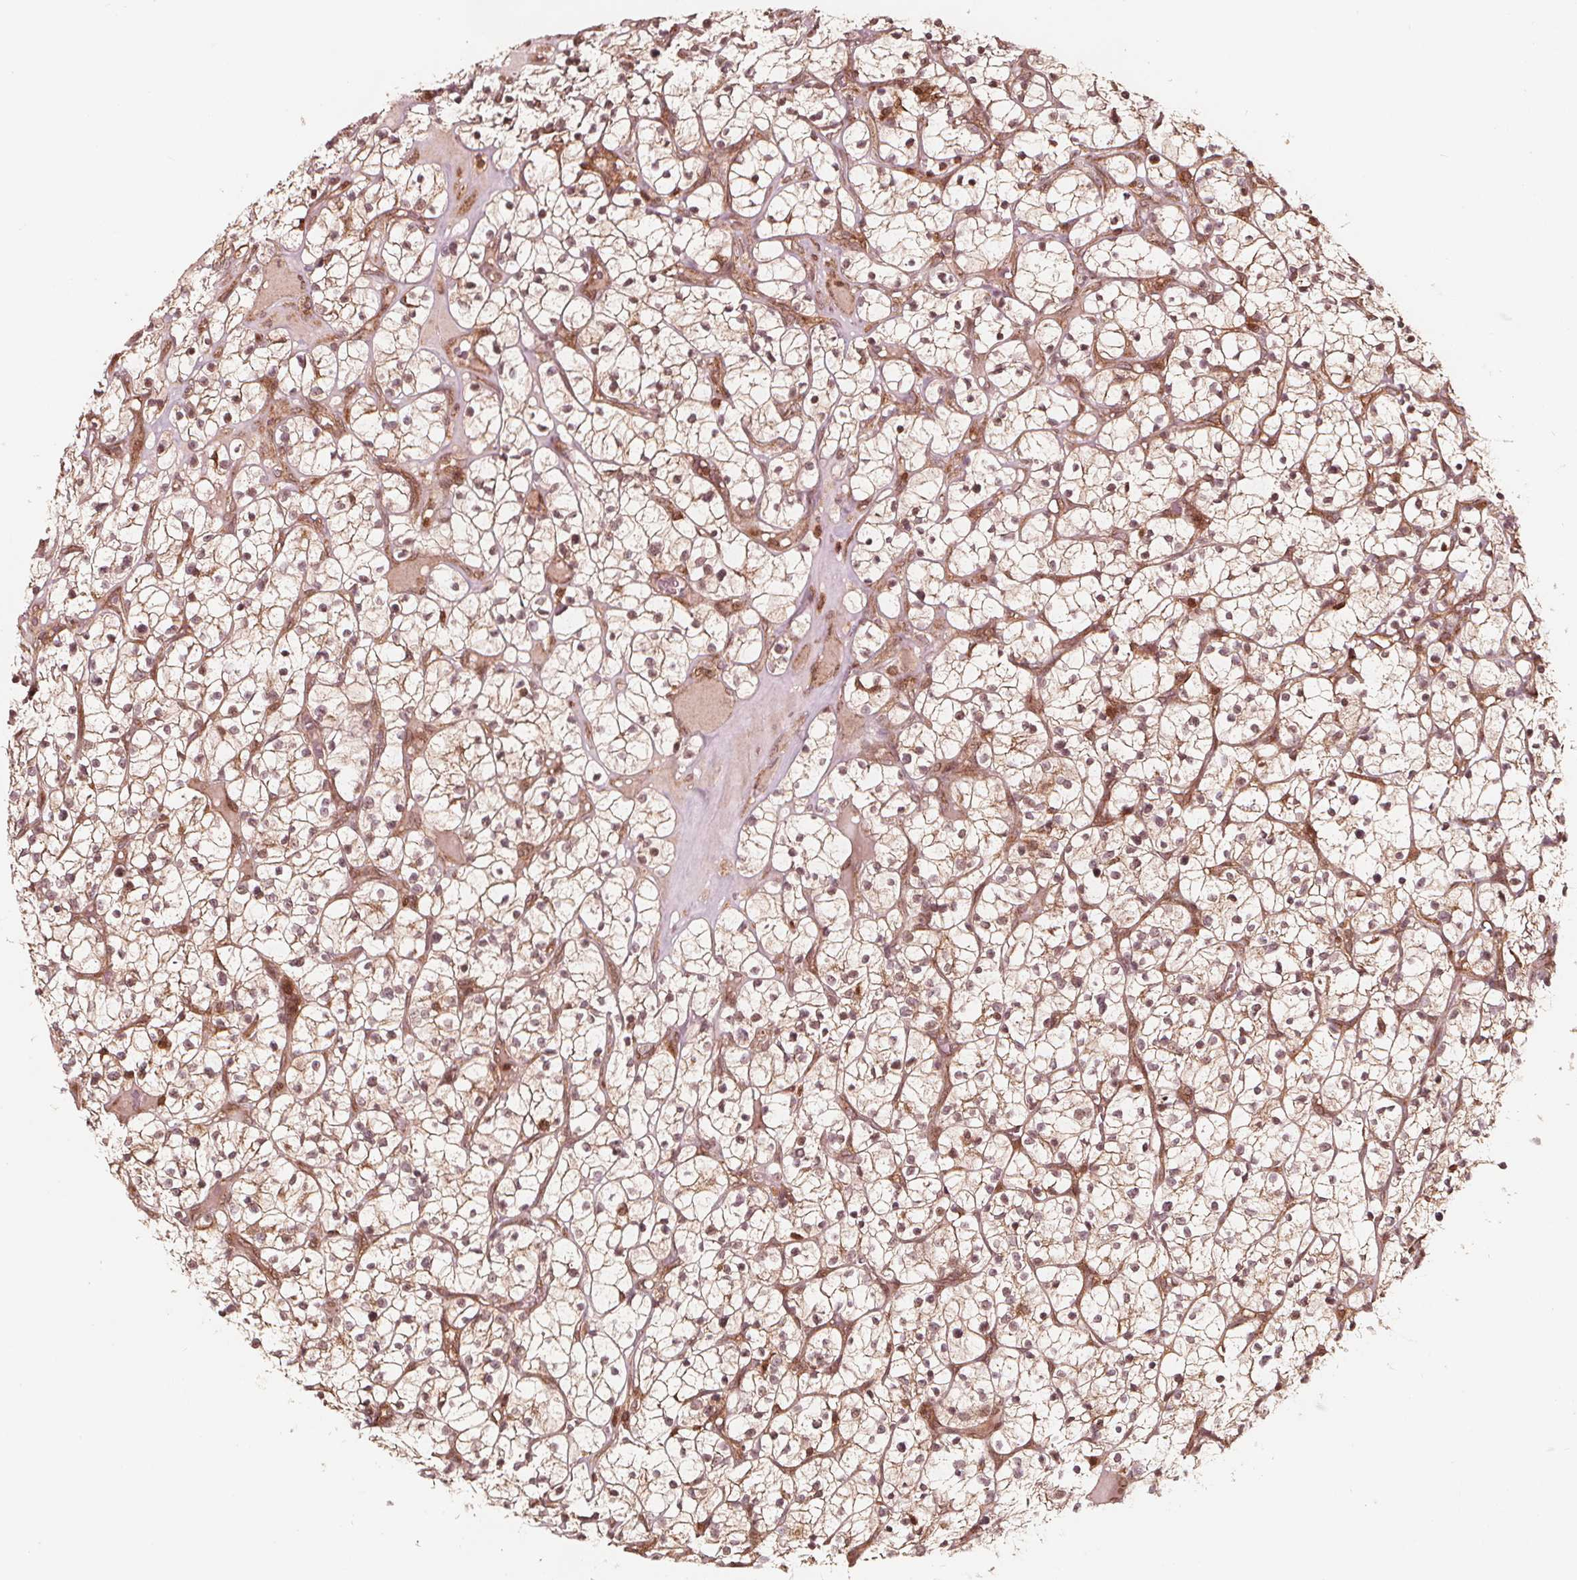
{"staining": {"intensity": "moderate", "quantity": ">75%", "location": "cytoplasmic/membranous,nuclear"}, "tissue": "renal cancer", "cell_type": "Tumor cells", "image_type": "cancer", "snomed": [{"axis": "morphology", "description": "Adenocarcinoma, NOS"}, {"axis": "topography", "description": "Kidney"}], "caption": "This photomicrograph demonstrates IHC staining of adenocarcinoma (renal), with medium moderate cytoplasmic/membranous and nuclear positivity in approximately >75% of tumor cells.", "gene": "AIP", "patient": {"sex": "female", "age": 64}}